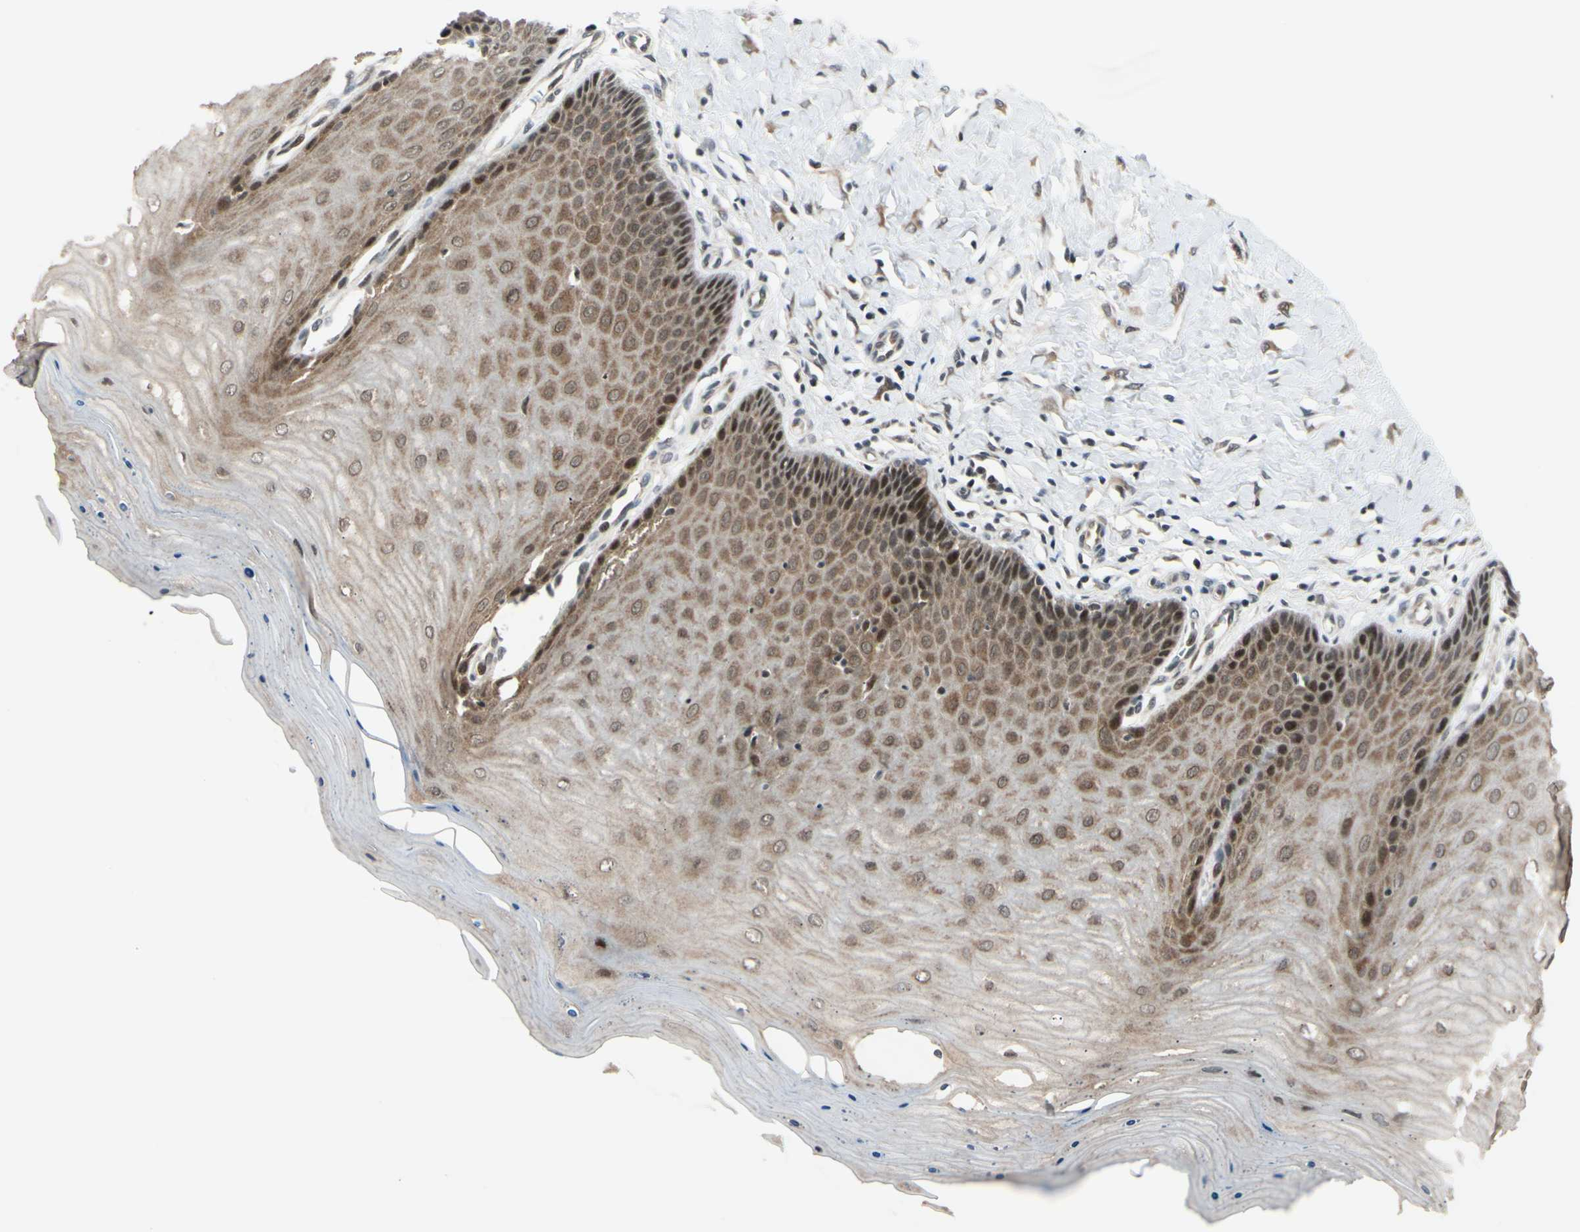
{"staining": {"intensity": "moderate", "quantity": ">75%", "location": "nuclear"}, "tissue": "cervix", "cell_type": "Glandular cells", "image_type": "normal", "snomed": [{"axis": "morphology", "description": "Normal tissue, NOS"}, {"axis": "topography", "description": "Cervix"}], "caption": "Protein staining displays moderate nuclear positivity in about >75% of glandular cells in unremarkable cervix.", "gene": "BRMS1", "patient": {"sex": "female", "age": 55}}